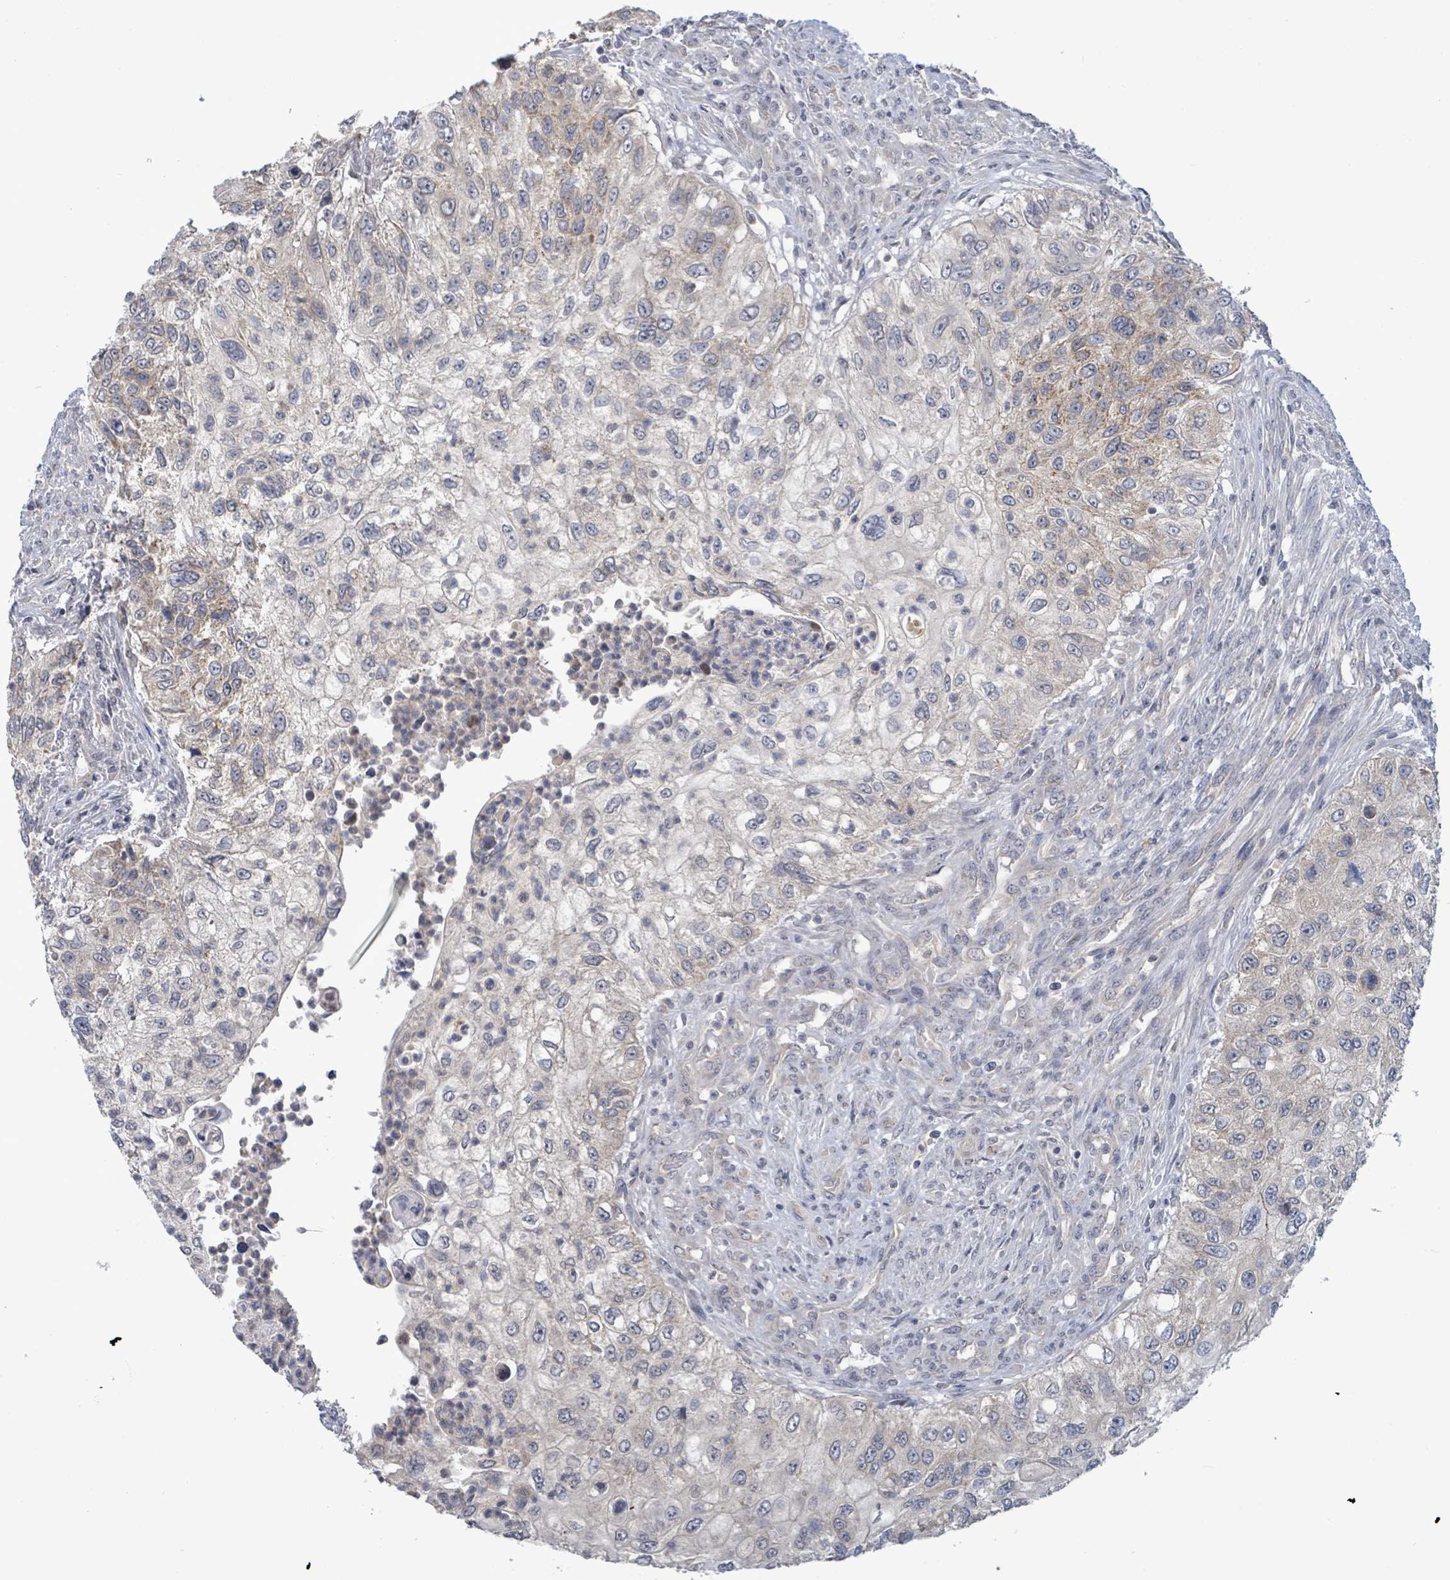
{"staining": {"intensity": "moderate", "quantity": "25%-75%", "location": "cytoplasmic/membranous"}, "tissue": "urothelial cancer", "cell_type": "Tumor cells", "image_type": "cancer", "snomed": [{"axis": "morphology", "description": "Urothelial carcinoma, High grade"}, {"axis": "topography", "description": "Urinary bladder"}], "caption": "High-grade urothelial carcinoma stained with immunohistochemistry shows moderate cytoplasmic/membranous staining in about 25%-75% of tumor cells. The protein of interest is shown in brown color, while the nuclei are stained blue.", "gene": "COQ10B", "patient": {"sex": "female", "age": 60}}